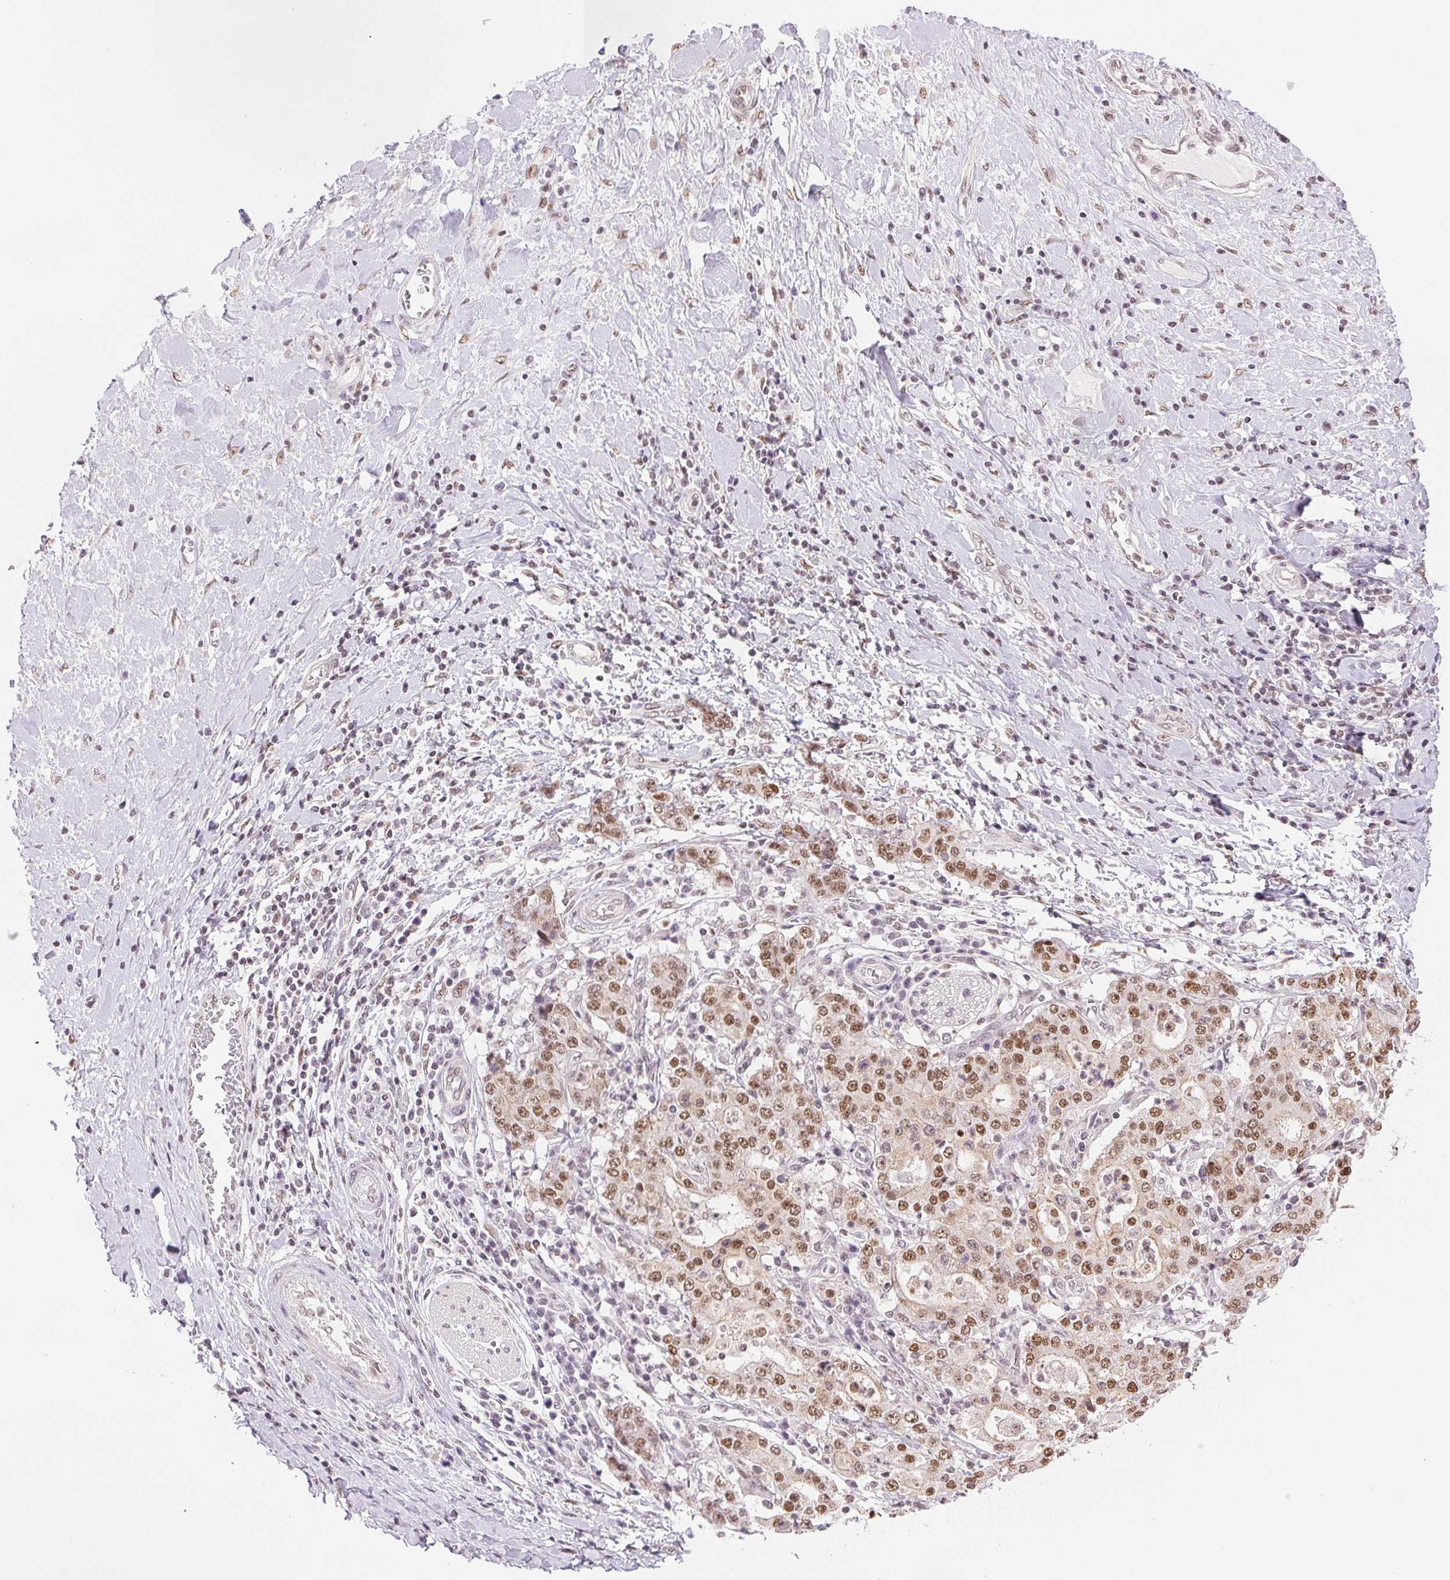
{"staining": {"intensity": "moderate", "quantity": ">75%", "location": "nuclear"}, "tissue": "stomach cancer", "cell_type": "Tumor cells", "image_type": "cancer", "snomed": [{"axis": "morphology", "description": "Normal tissue, NOS"}, {"axis": "morphology", "description": "Adenocarcinoma, NOS"}, {"axis": "topography", "description": "Stomach, upper"}, {"axis": "topography", "description": "Stomach"}], "caption": "Human stomach cancer stained for a protein (brown) reveals moderate nuclear positive expression in about >75% of tumor cells.", "gene": "RPRD1B", "patient": {"sex": "male", "age": 59}}